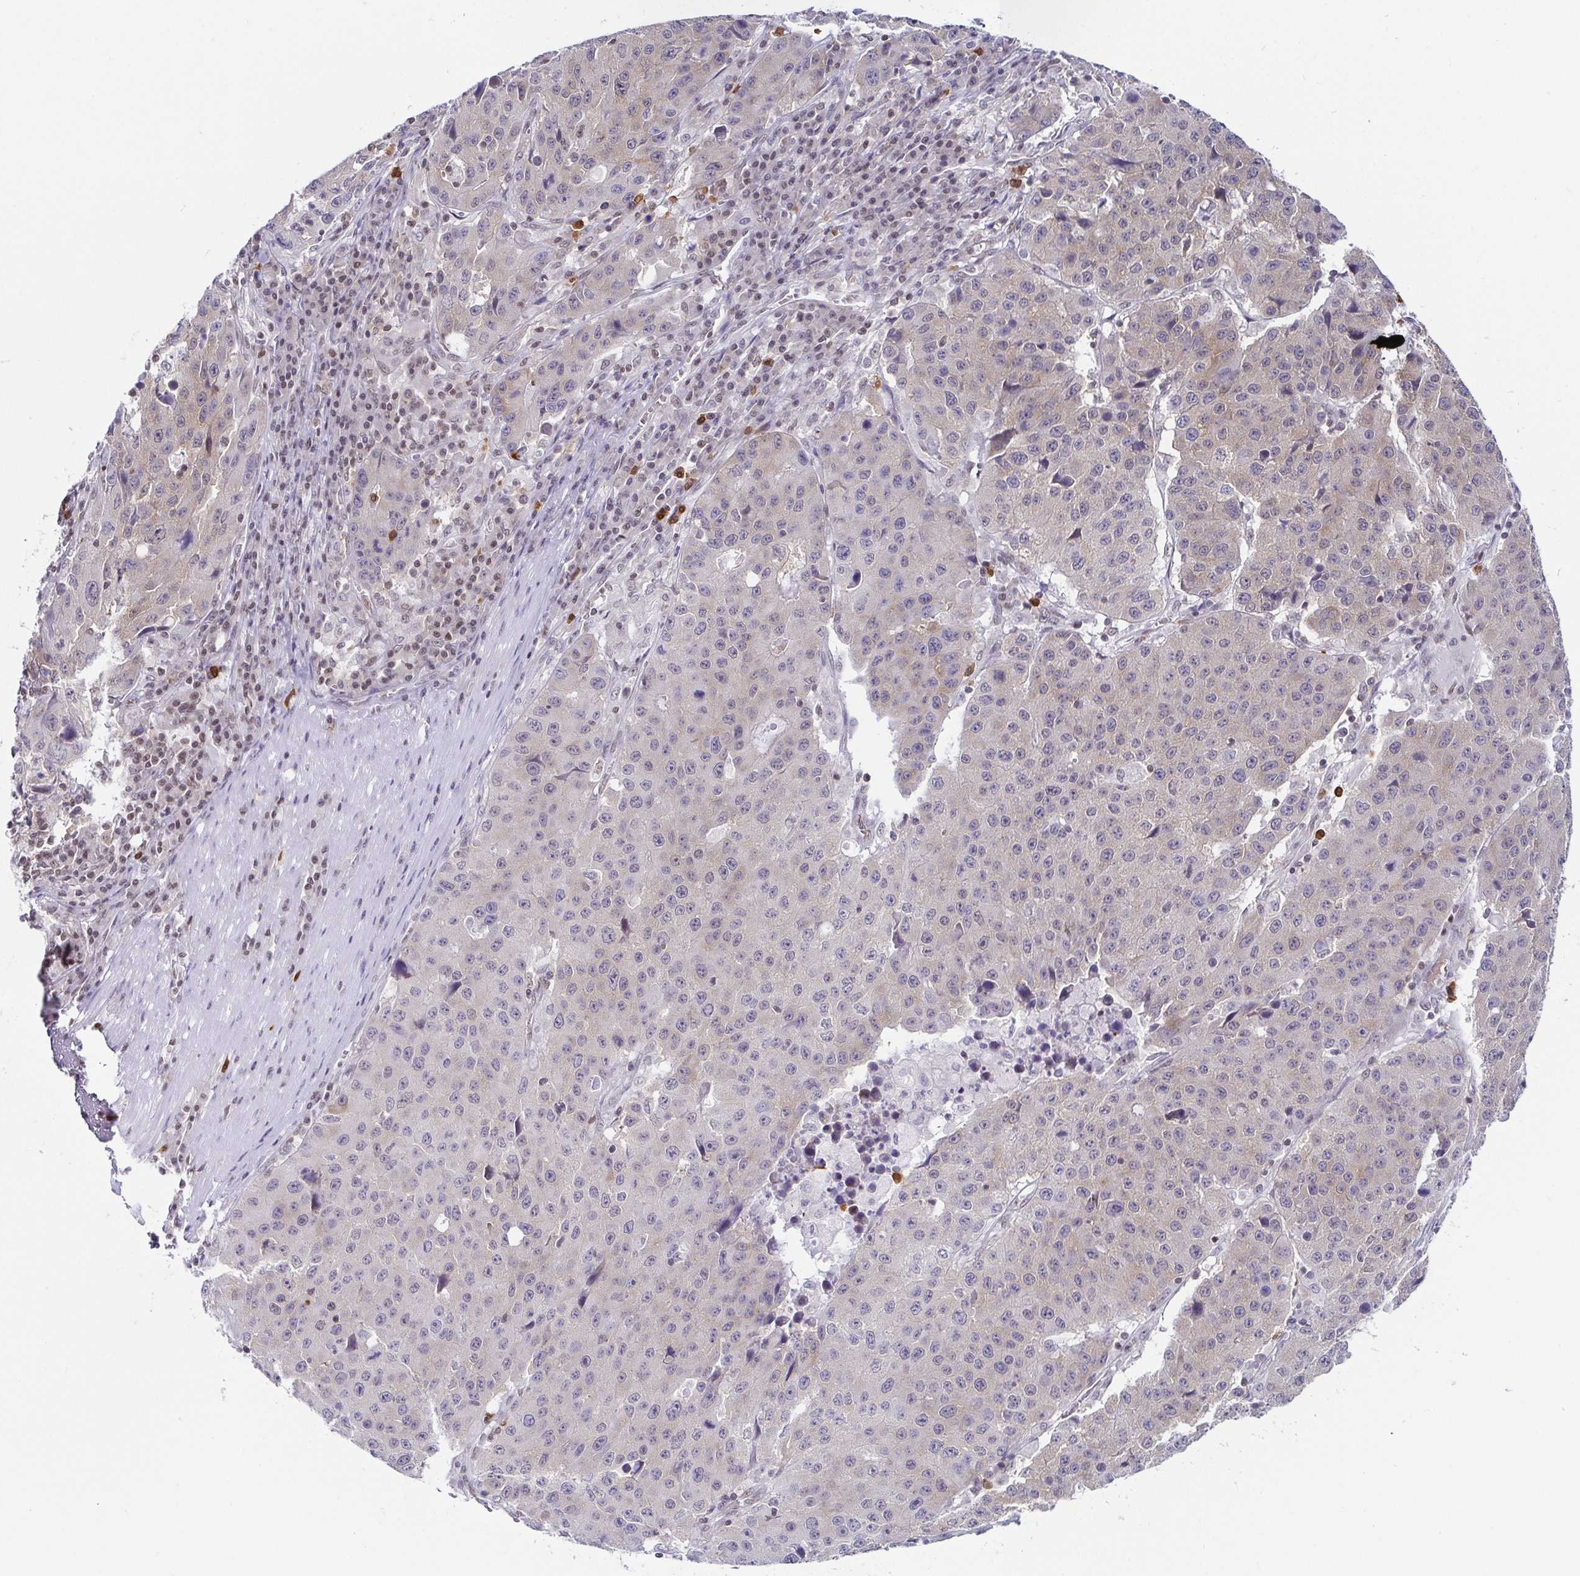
{"staining": {"intensity": "weak", "quantity": "<25%", "location": "cytoplasmic/membranous"}, "tissue": "stomach cancer", "cell_type": "Tumor cells", "image_type": "cancer", "snomed": [{"axis": "morphology", "description": "Adenocarcinoma, NOS"}, {"axis": "topography", "description": "Stomach"}], "caption": "High power microscopy micrograph of an IHC image of stomach adenocarcinoma, revealing no significant positivity in tumor cells.", "gene": "EWSR1", "patient": {"sex": "male", "age": 71}}